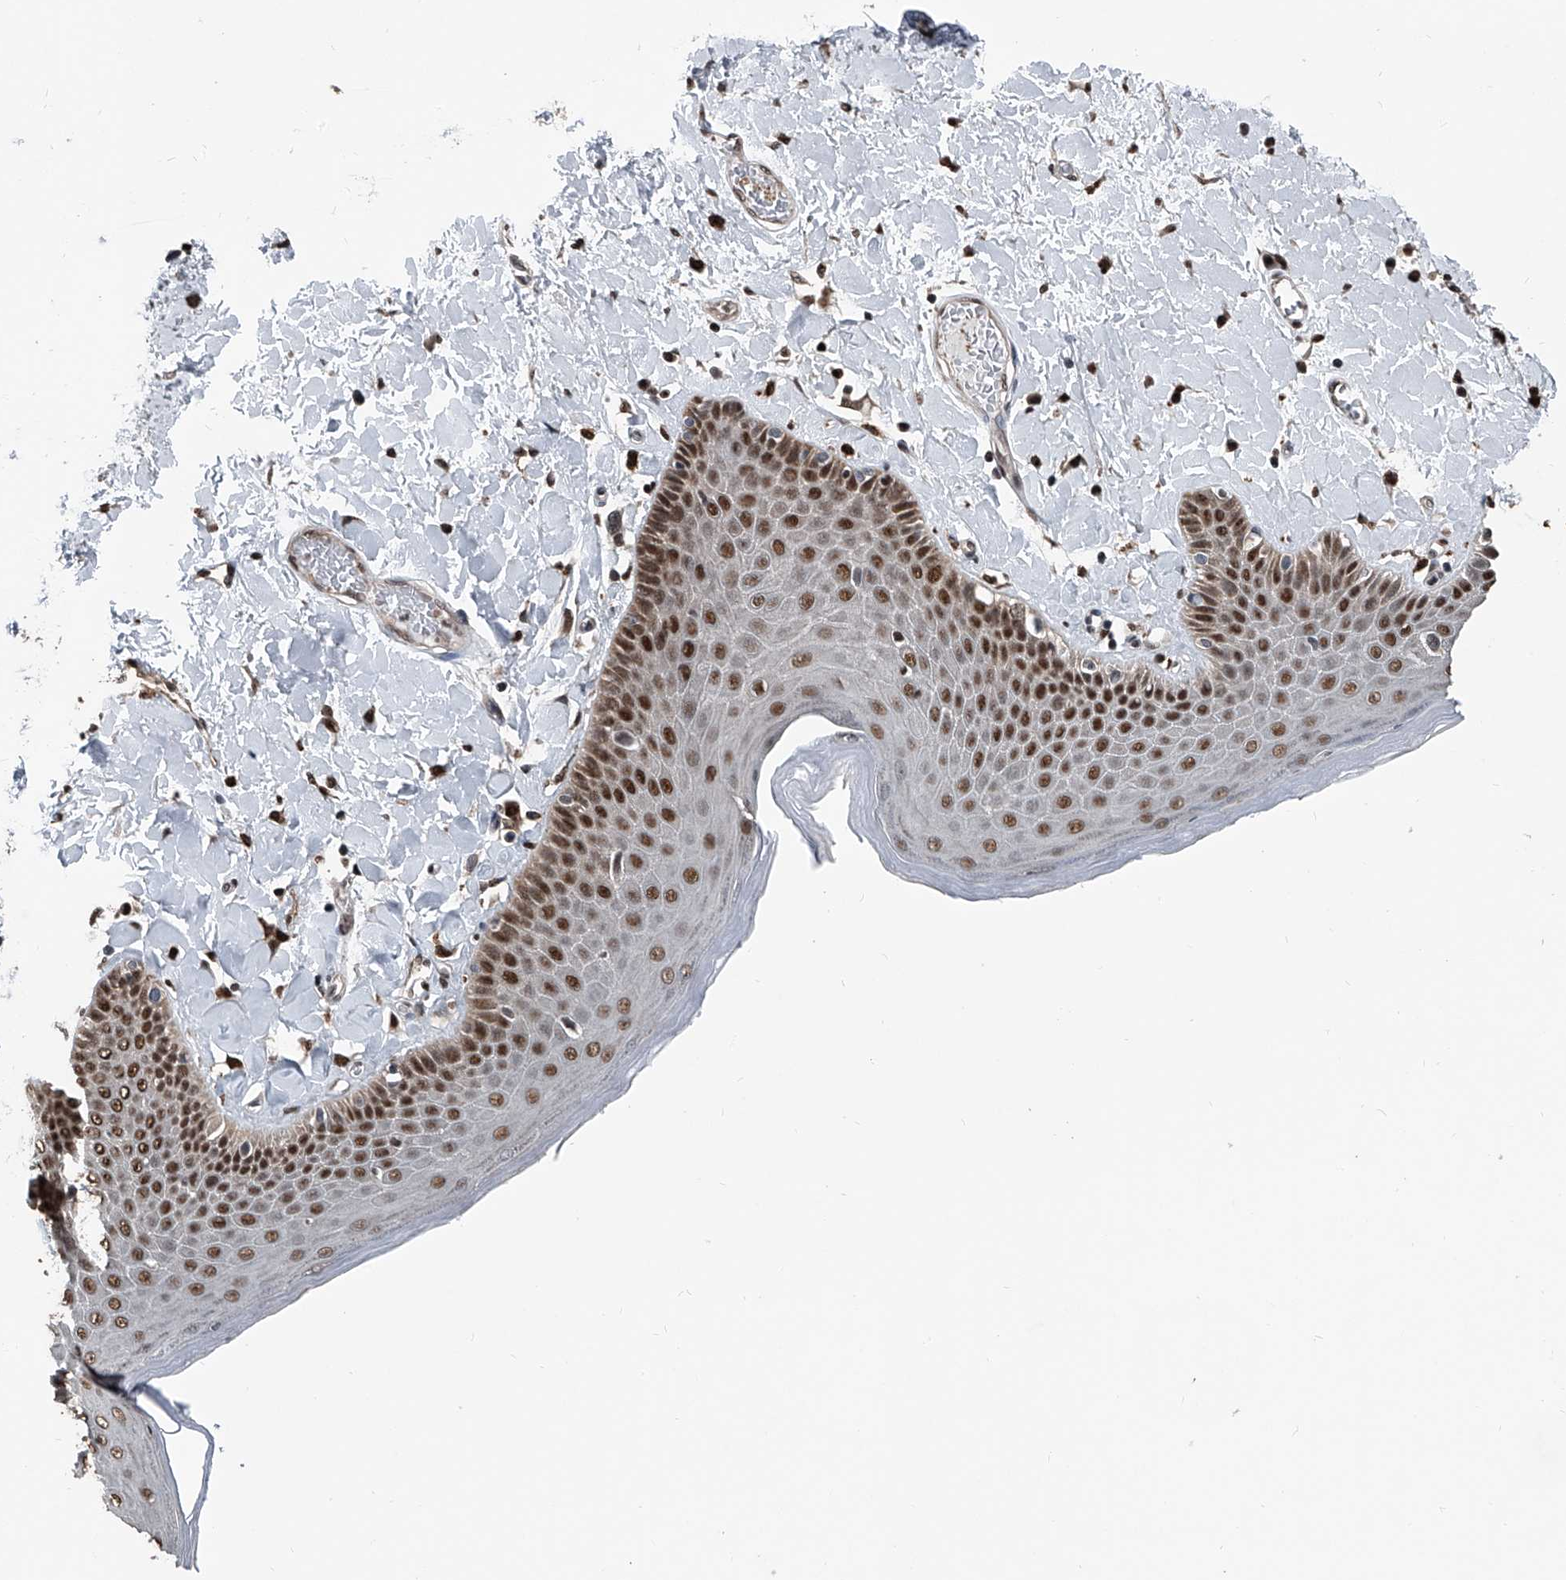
{"staining": {"intensity": "strong", "quantity": "25%-75%", "location": "nuclear"}, "tissue": "skin", "cell_type": "Epidermal cells", "image_type": "normal", "snomed": [{"axis": "morphology", "description": "Normal tissue, NOS"}, {"axis": "topography", "description": "Anal"}], "caption": "A high-resolution micrograph shows IHC staining of benign skin, which reveals strong nuclear staining in about 25%-75% of epidermal cells. Using DAB (brown) and hematoxylin (blue) stains, captured at high magnification using brightfield microscopy.", "gene": "FKBP5", "patient": {"sex": "male", "age": 69}}